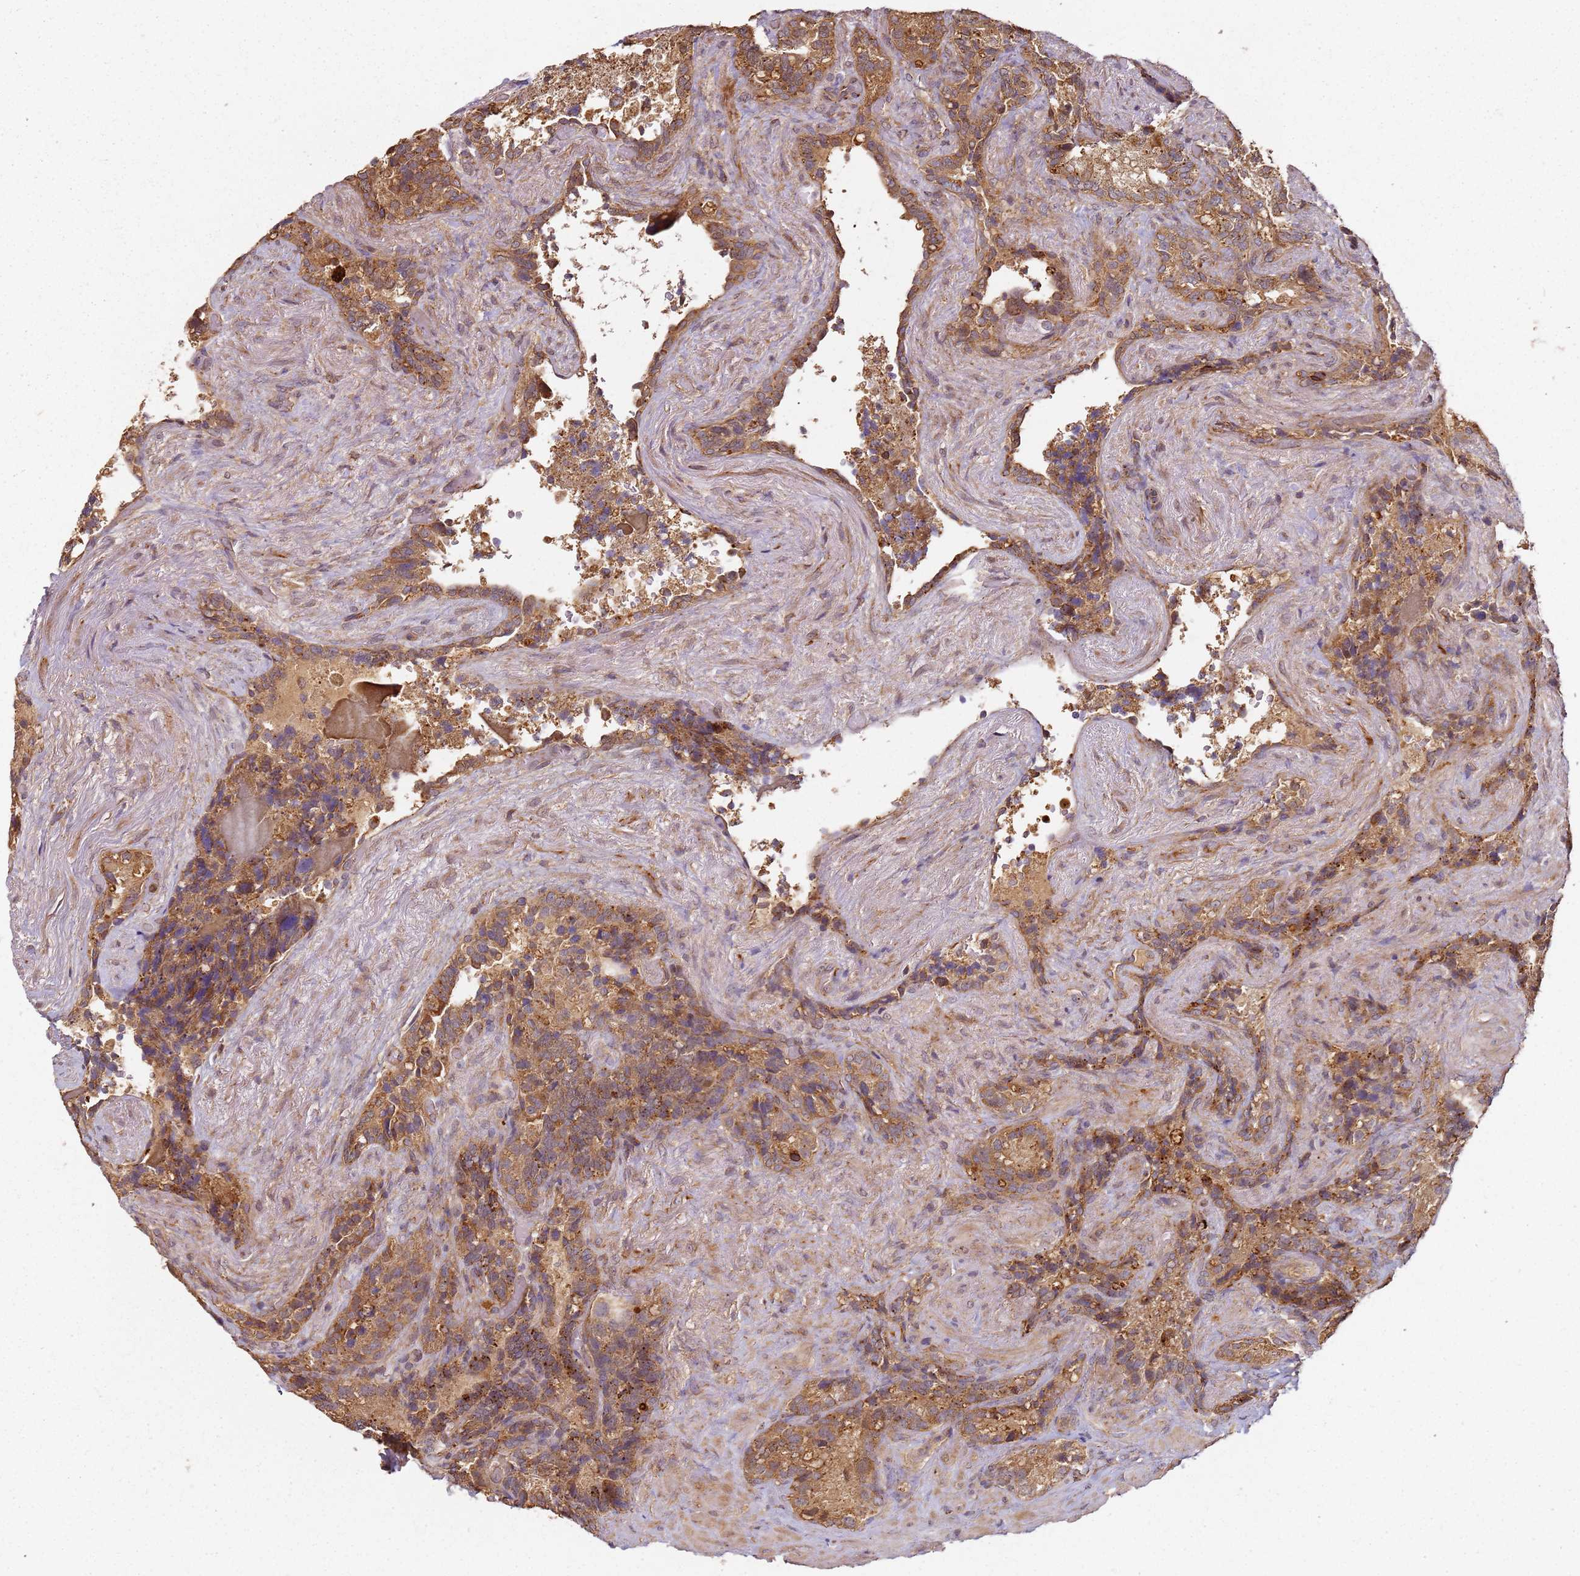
{"staining": {"intensity": "moderate", "quantity": ">75%", "location": "cytoplasmic/membranous"}, "tissue": "seminal vesicle", "cell_type": "Glandular cells", "image_type": "normal", "snomed": [{"axis": "morphology", "description": "Normal tissue, NOS"}, {"axis": "topography", "description": "Seminal veicle"}], "caption": "Unremarkable seminal vesicle displays moderate cytoplasmic/membranous staining in approximately >75% of glandular cells, visualized by immunohistochemistry.", "gene": "SCGB2B2", "patient": {"sex": "male", "age": 62}}